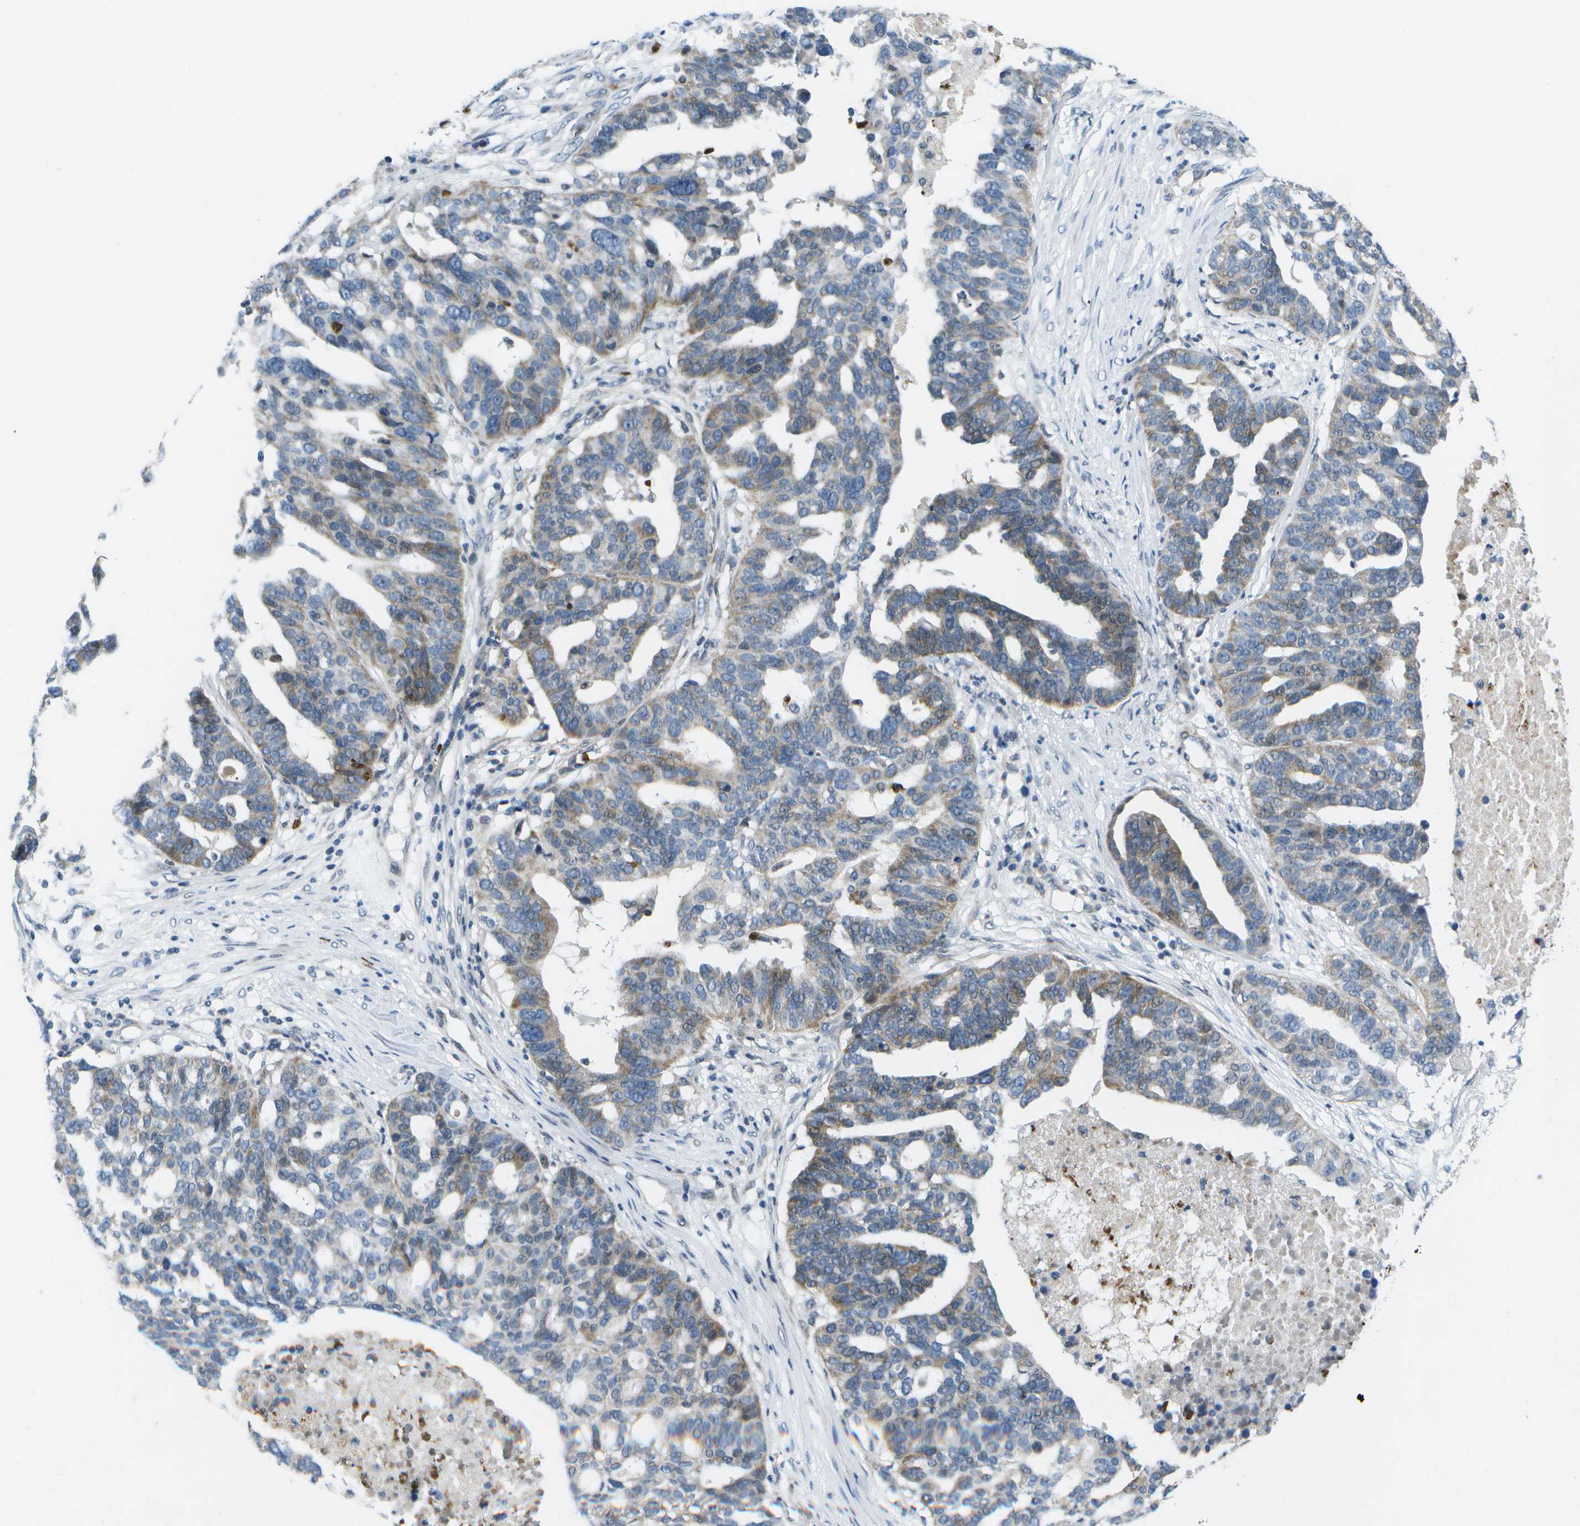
{"staining": {"intensity": "moderate", "quantity": "25%-75%", "location": "cytoplasmic/membranous"}, "tissue": "ovarian cancer", "cell_type": "Tumor cells", "image_type": "cancer", "snomed": [{"axis": "morphology", "description": "Cystadenocarcinoma, serous, NOS"}, {"axis": "topography", "description": "Ovary"}], "caption": "Brown immunohistochemical staining in ovarian cancer (serous cystadenocarcinoma) reveals moderate cytoplasmic/membranous positivity in approximately 25%-75% of tumor cells.", "gene": "GALNT15", "patient": {"sex": "female", "age": 59}}